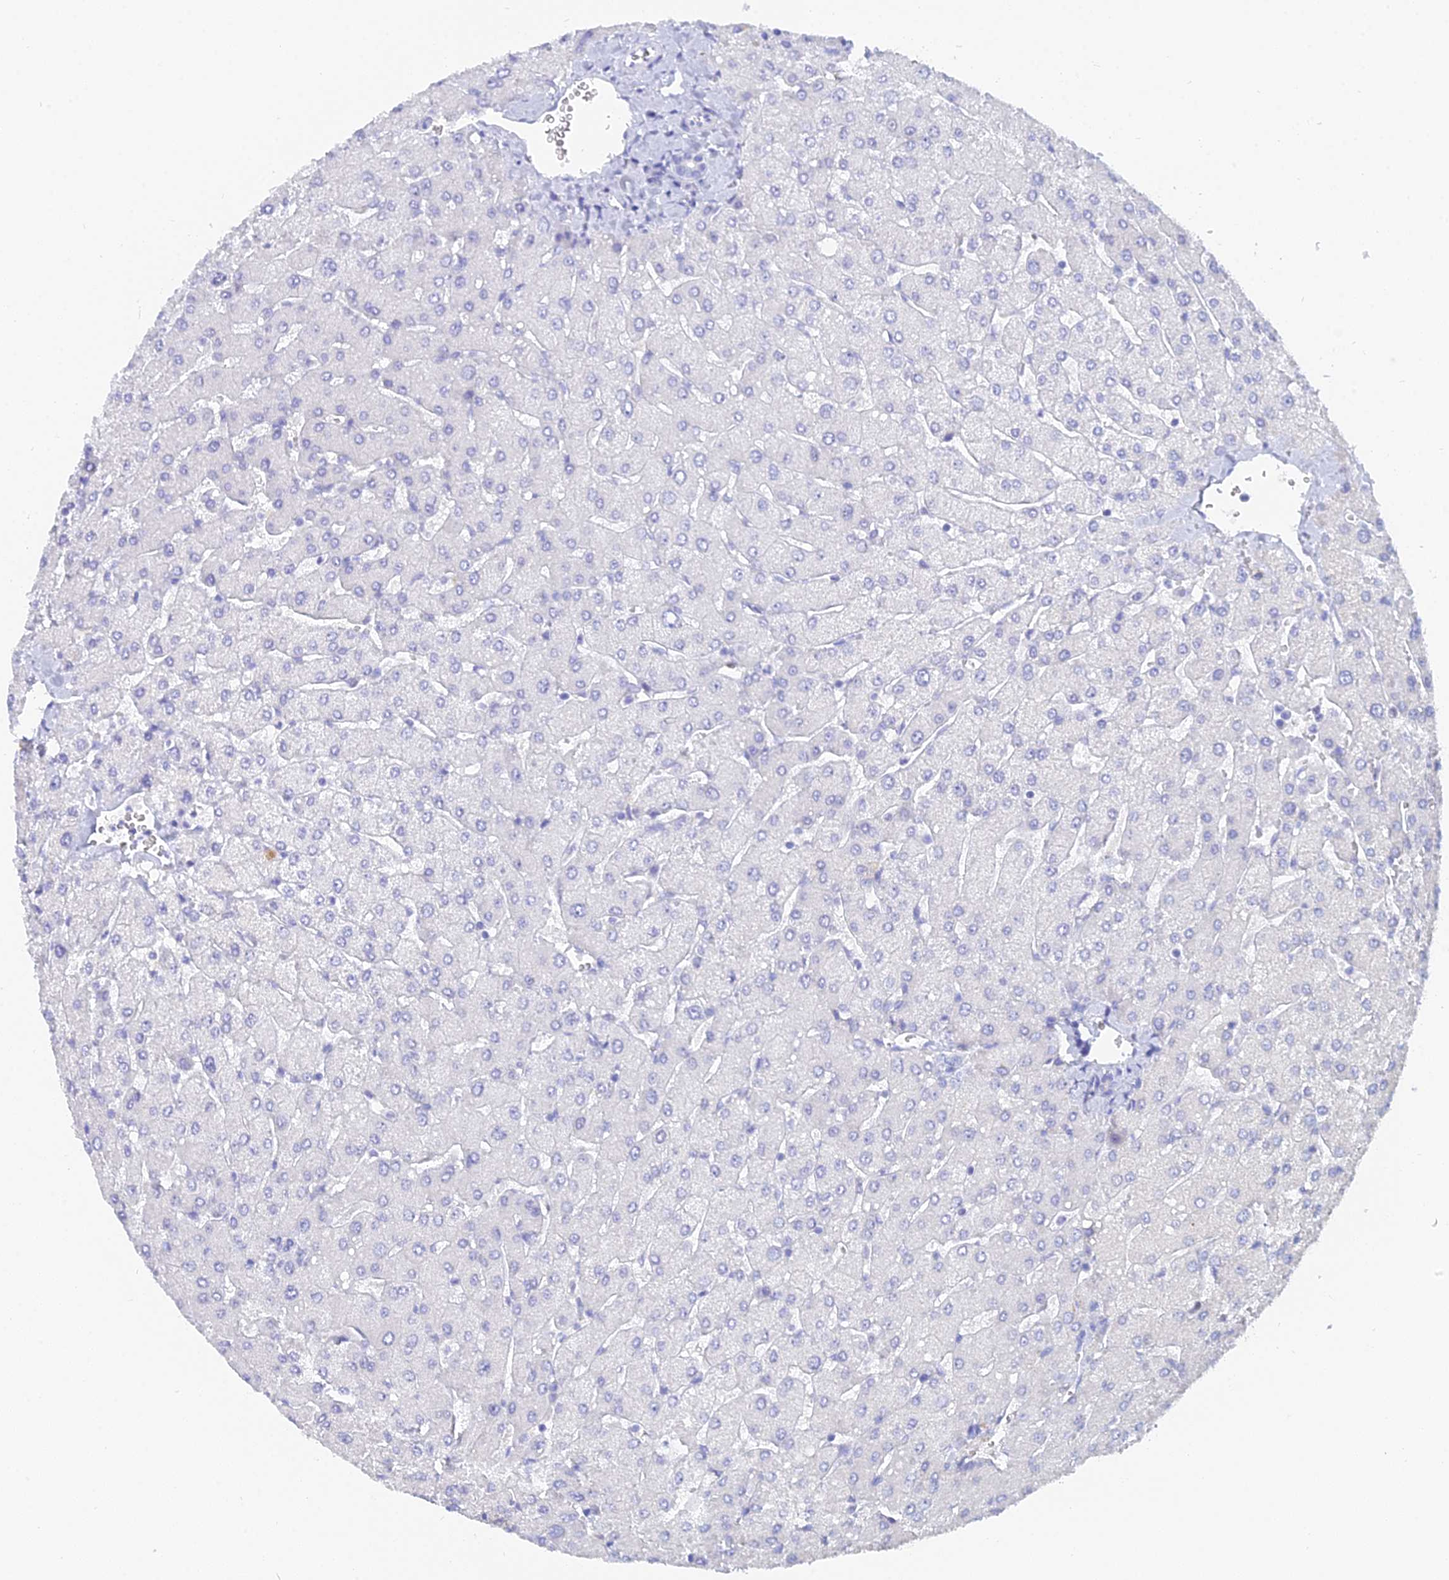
{"staining": {"intensity": "negative", "quantity": "none", "location": "none"}, "tissue": "liver", "cell_type": "Cholangiocytes", "image_type": "normal", "snomed": [{"axis": "morphology", "description": "Normal tissue, NOS"}, {"axis": "topography", "description": "Liver"}], "caption": "High magnification brightfield microscopy of unremarkable liver stained with DAB (brown) and counterstained with hematoxylin (blue): cholangiocytes show no significant expression.", "gene": "MCM2", "patient": {"sex": "male", "age": 55}}